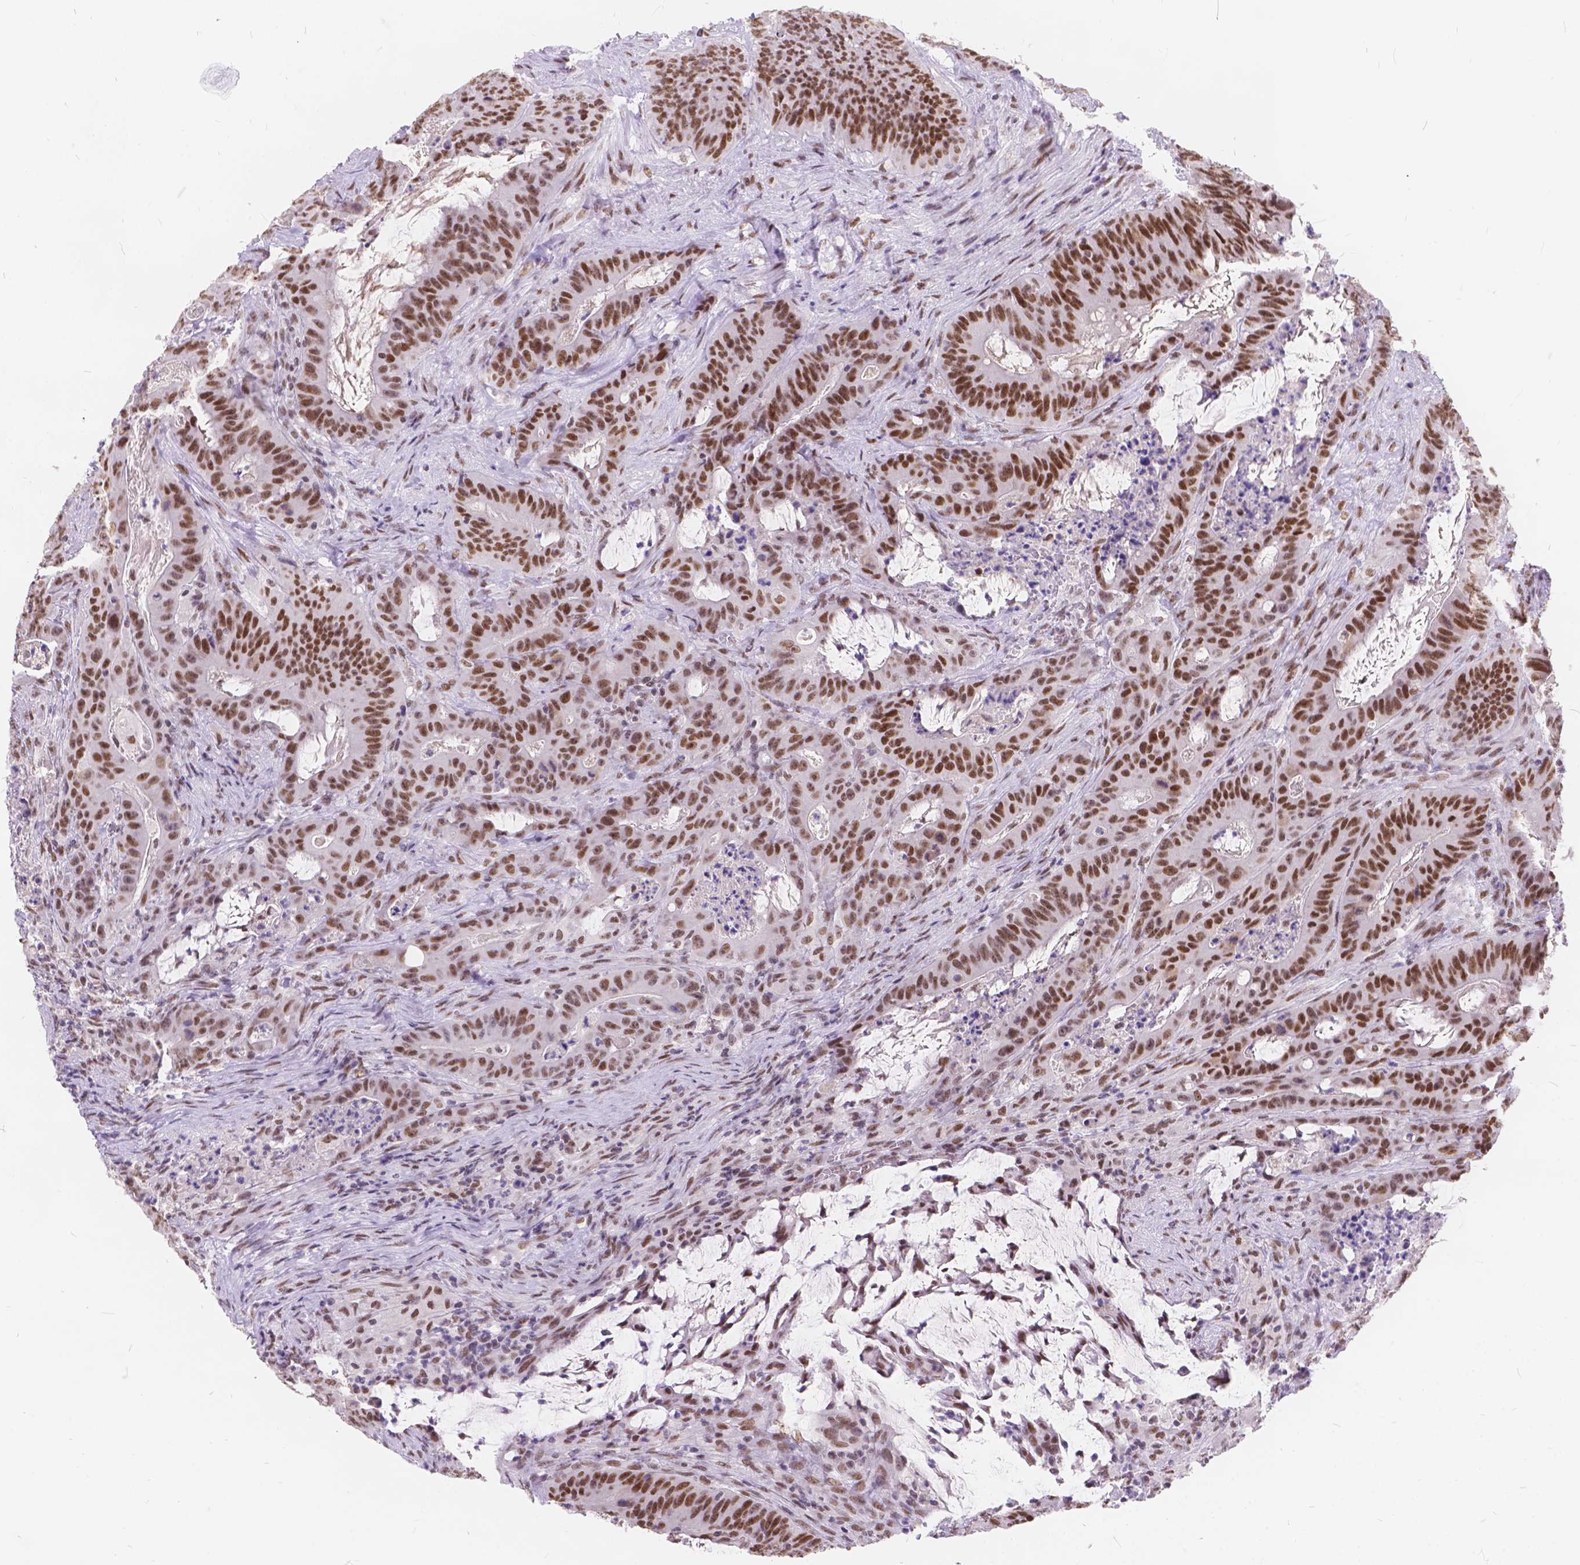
{"staining": {"intensity": "moderate", "quantity": ">75%", "location": "nuclear"}, "tissue": "colorectal cancer", "cell_type": "Tumor cells", "image_type": "cancer", "snomed": [{"axis": "morphology", "description": "Adenocarcinoma, NOS"}, {"axis": "topography", "description": "Colon"}], "caption": "A high-resolution histopathology image shows immunohistochemistry staining of colorectal cancer (adenocarcinoma), which reveals moderate nuclear staining in approximately >75% of tumor cells. Ihc stains the protein of interest in brown and the nuclei are stained blue.", "gene": "FAM53A", "patient": {"sex": "male", "age": 33}}